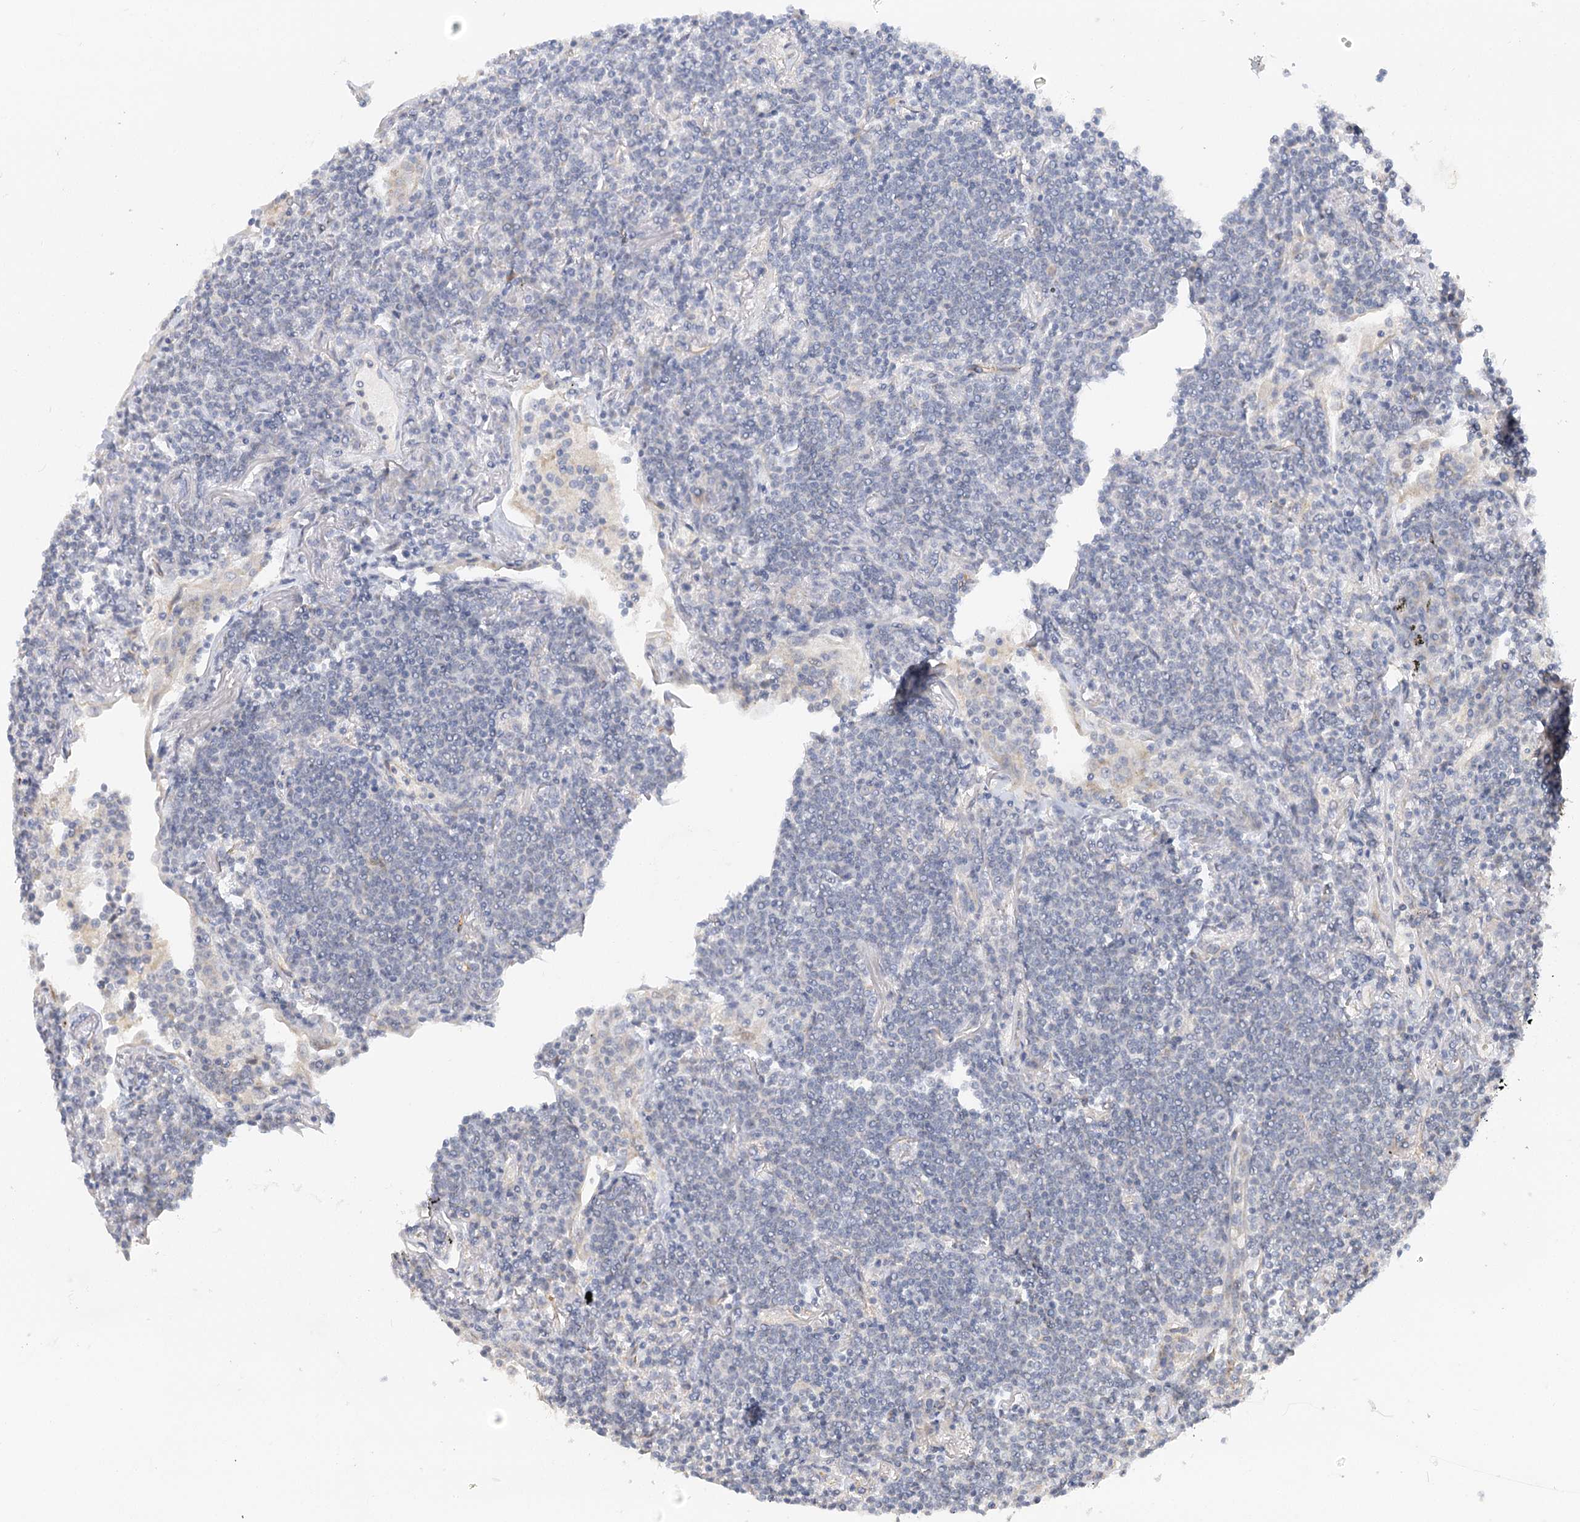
{"staining": {"intensity": "negative", "quantity": "none", "location": "none"}, "tissue": "lymphoma", "cell_type": "Tumor cells", "image_type": "cancer", "snomed": [{"axis": "morphology", "description": "Malignant lymphoma, non-Hodgkin's type, Low grade"}, {"axis": "topography", "description": "Lung"}], "caption": "Immunohistochemistry histopathology image of neoplastic tissue: human malignant lymphoma, non-Hodgkin's type (low-grade) stained with DAB displays no significant protein expression in tumor cells. The staining was performed using DAB to visualize the protein expression in brown, while the nuclei were stained in blue with hematoxylin (Magnification: 20x).", "gene": "NELL2", "patient": {"sex": "female", "age": 71}}